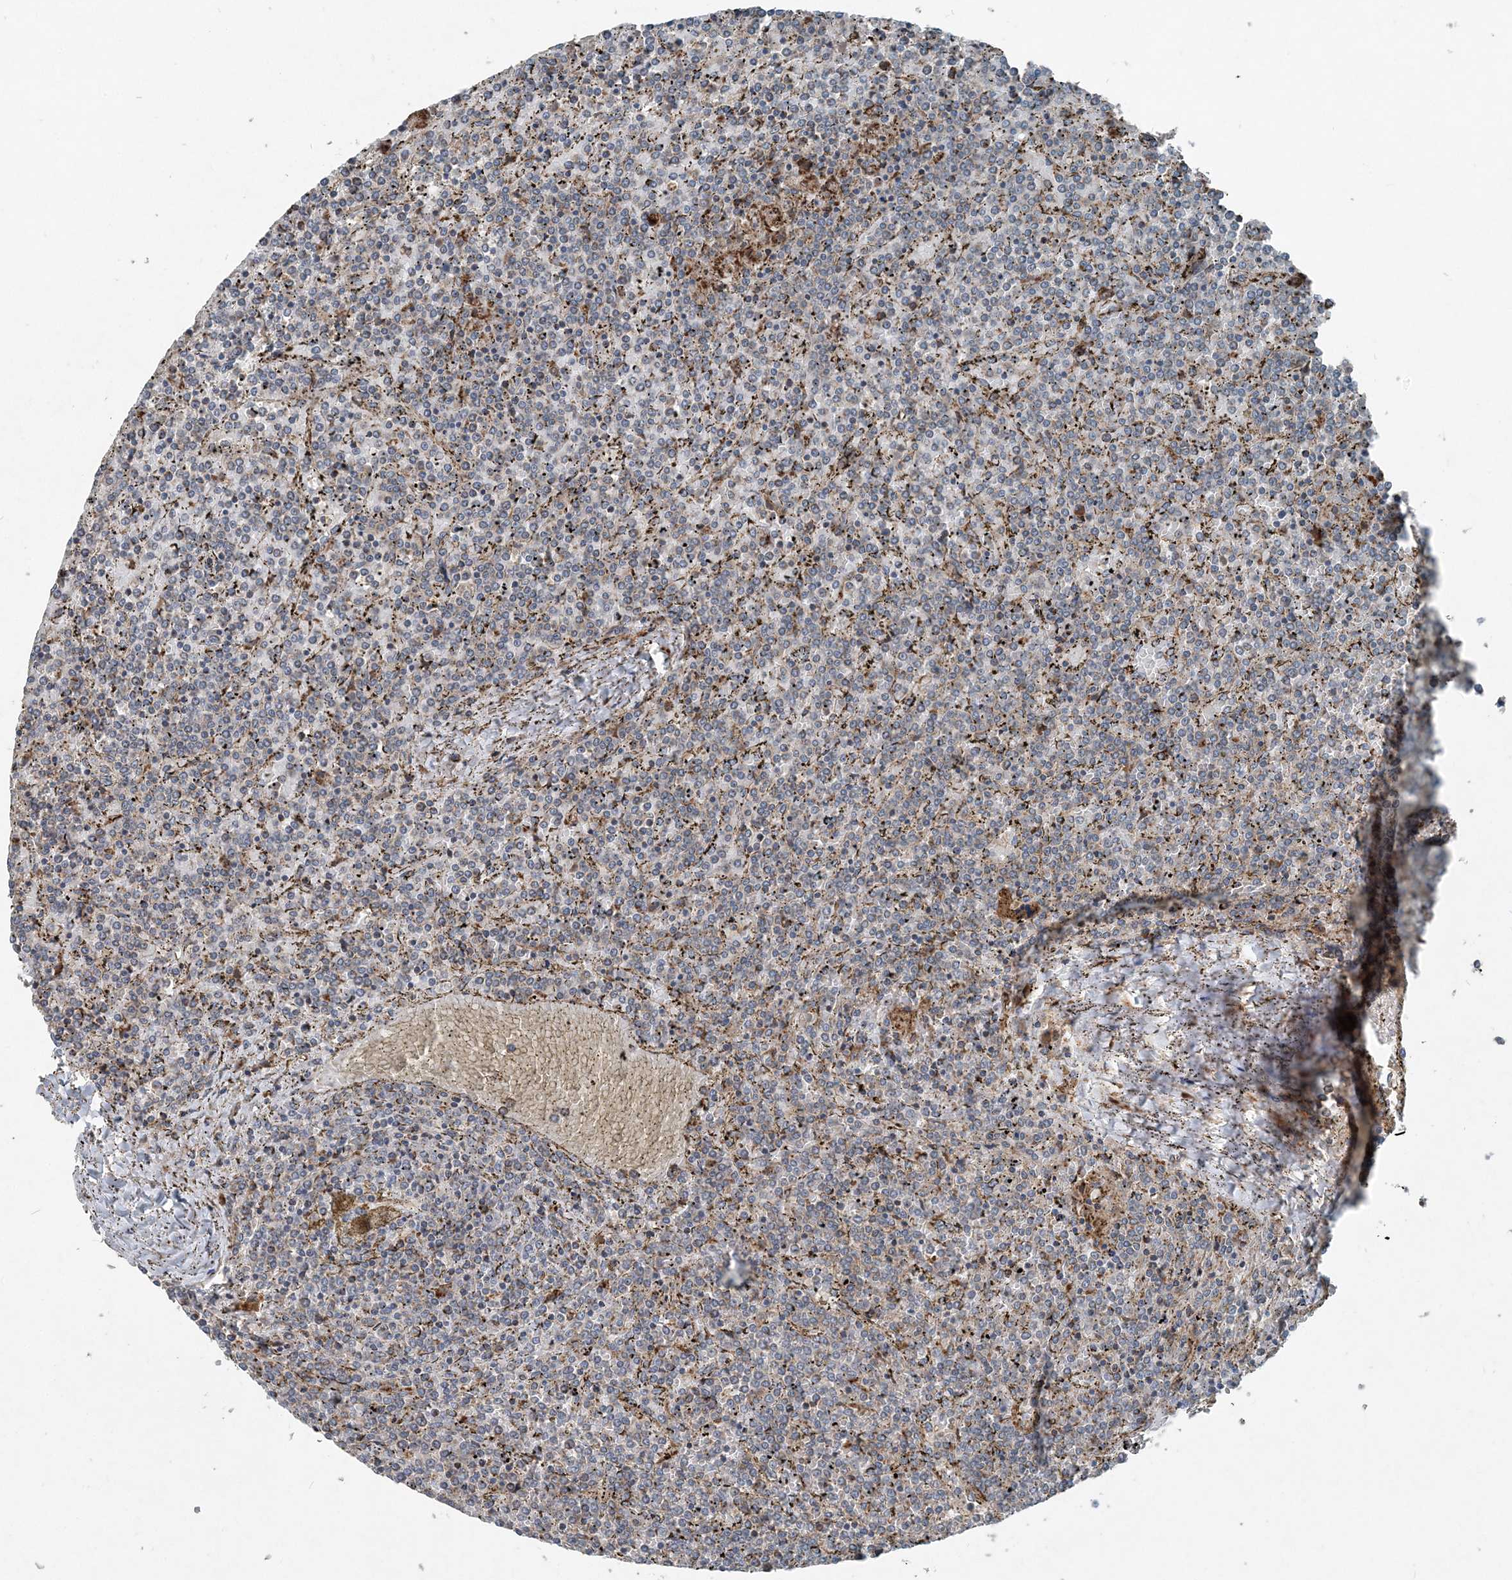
{"staining": {"intensity": "negative", "quantity": "none", "location": "none"}, "tissue": "lymphoma", "cell_type": "Tumor cells", "image_type": "cancer", "snomed": [{"axis": "morphology", "description": "Malignant lymphoma, non-Hodgkin's type, Low grade"}, {"axis": "topography", "description": "Spleen"}], "caption": "The IHC micrograph has no significant staining in tumor cells of low-grade malignant lymphoma, non-Hodgkin's type tissue.", "gene": "INTU", "patient": {"sex": "female", "age": 19}}